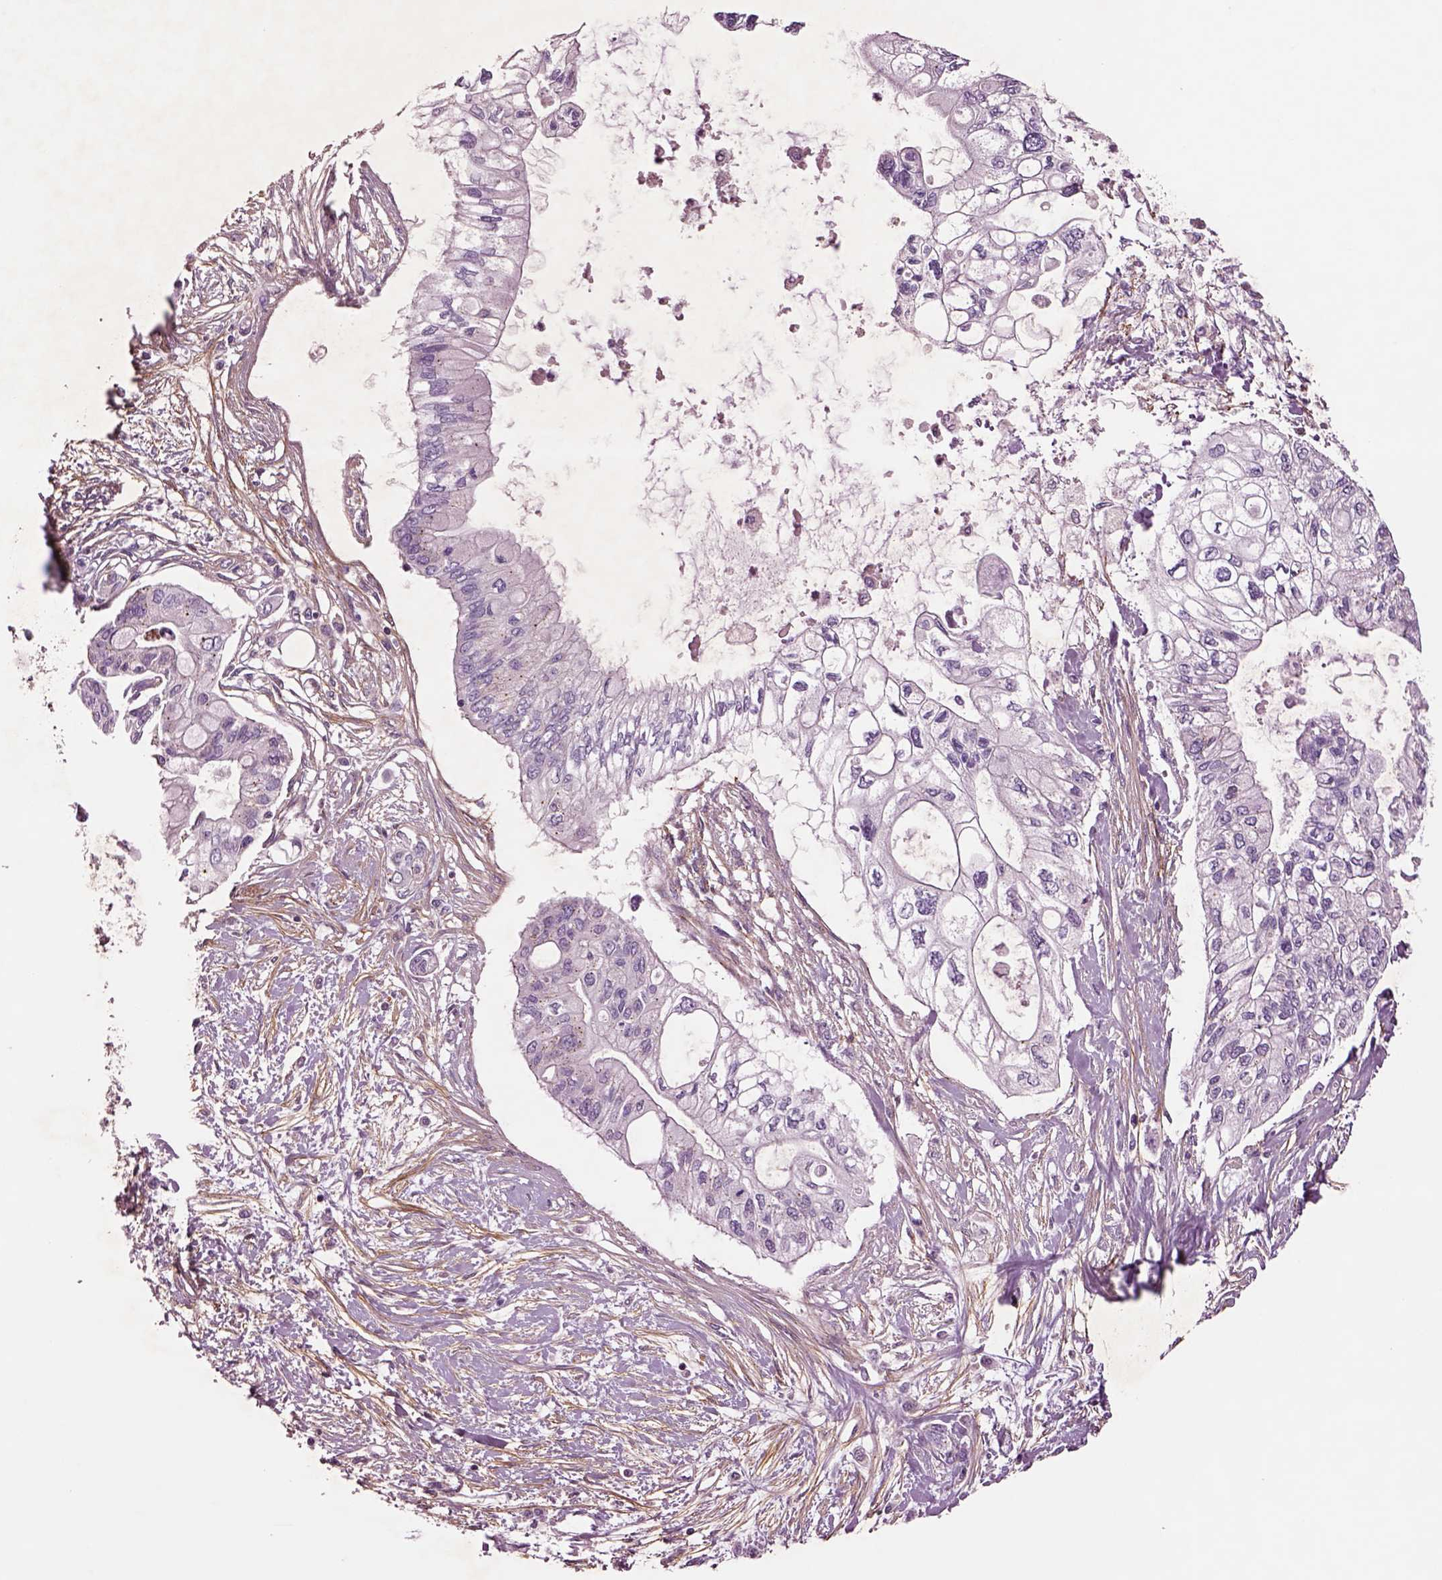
{"staining": {"intensity": "negative", "quantity": "none", "location": "none"}, "tissue": "pancreatic cancer", "cell_type": "Tumor cells", "image_type": "cancer", "snomed": [{"axis": "morphology", "description": "Adenocarcinoma, NOS"}, {"axis": "topography", "description": "Pancreas"}], "caption": "Tumor cells are negative for protein expression in human pancreatic adenocarcinoma. (IHC, brightfield microscopy, high magnification).", "gene": "SEC23A", "patient": {"sex": "female", "age": 77}}